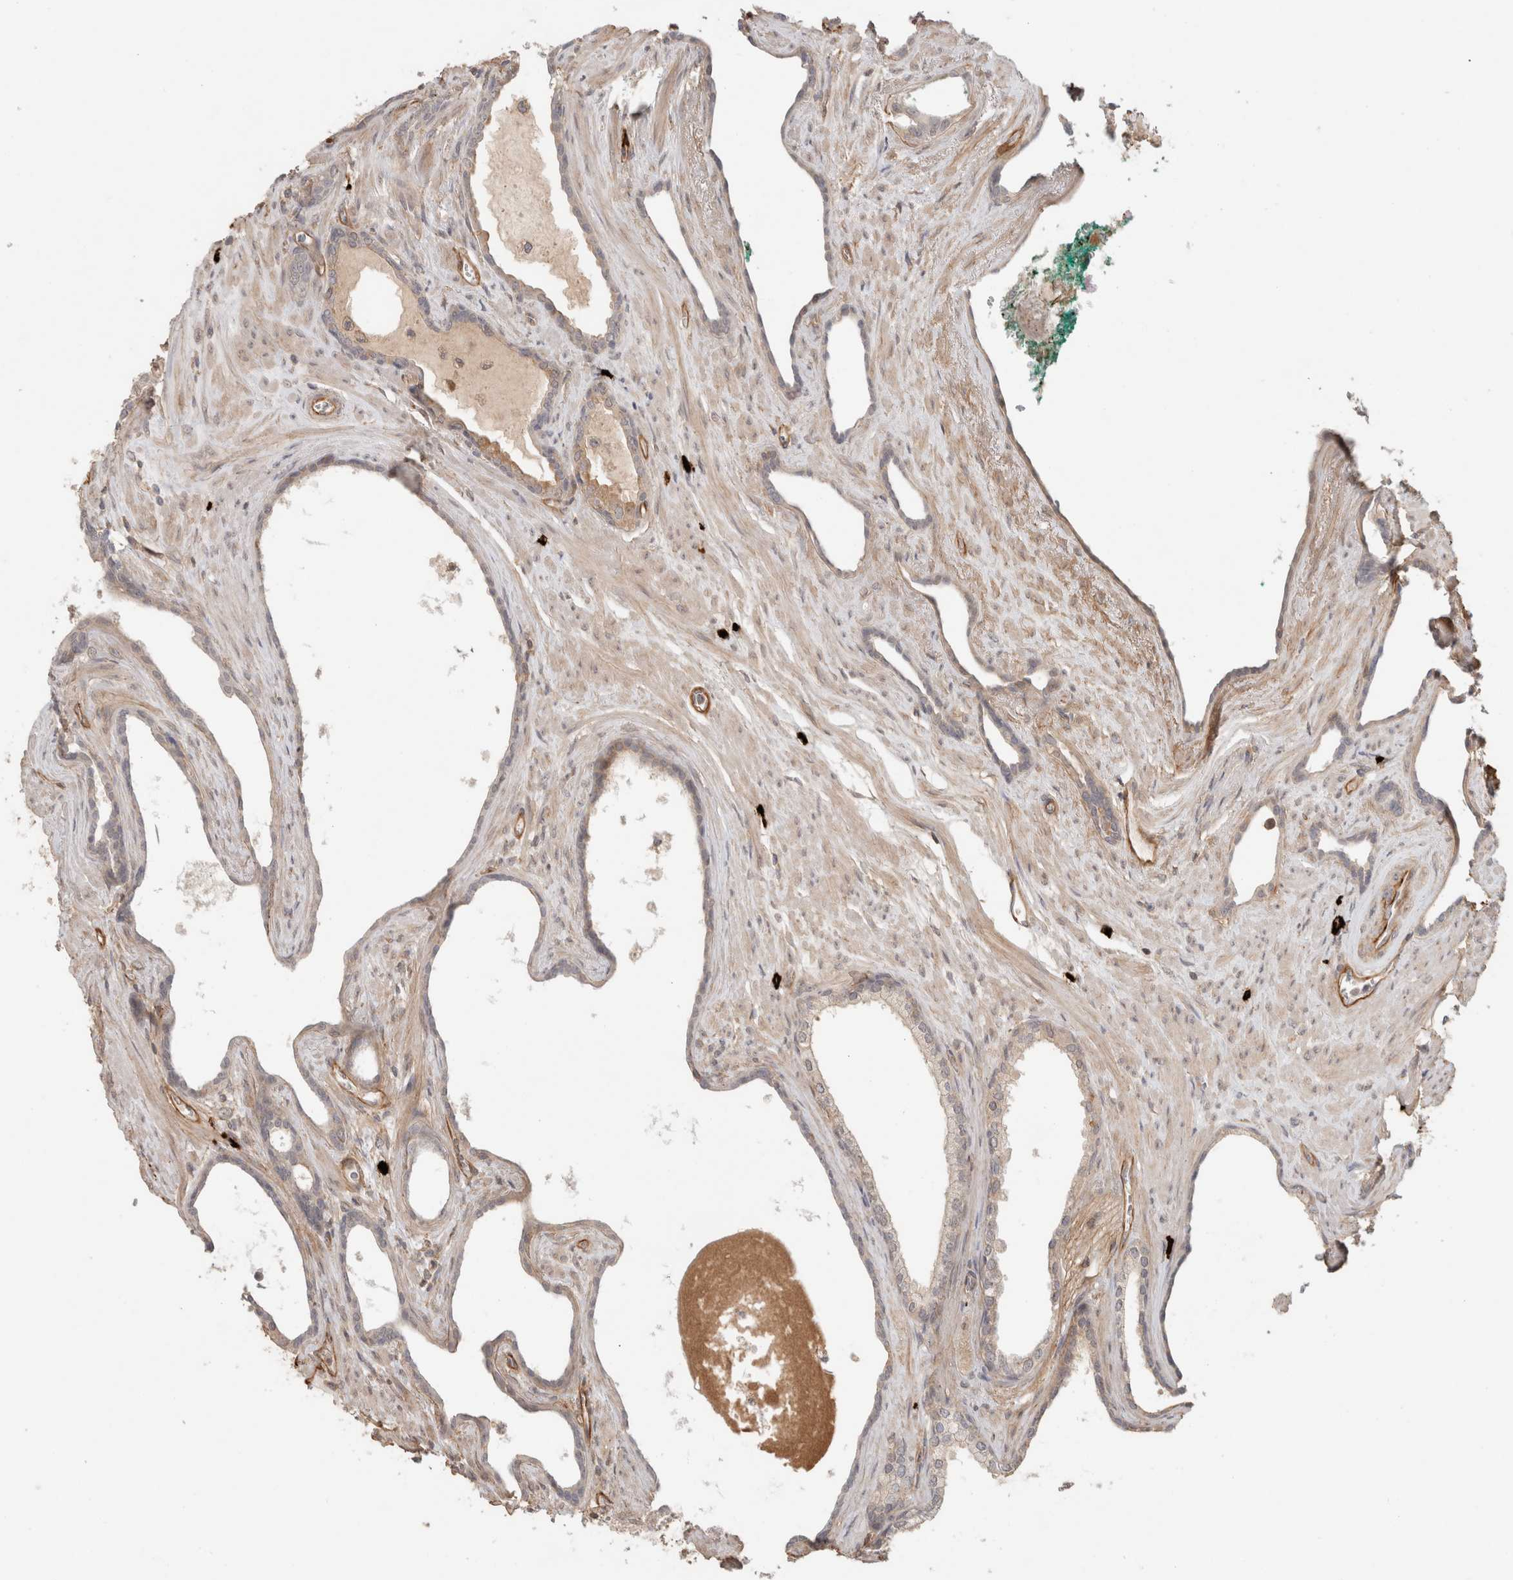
{"staining": {"intensity": "negative", "quantity": "none", "location": "none"}, "tissue": "prostate cancer", "cell_type": "Tumor cells", "image_type": "cancer", "snomed": [{"axis": "morphology", "description": "Adenocarcinoma, Low grade"}, {"axis": "topography", "description": "Prostate"}], "caption": "Tumor cells show no significant staining in prostate cancer (adenocarcinoma (low-grade)). (Immunohistochemistry, brightfield microscopy, high magnification).", "gene": "HSPG2", "patient": {"sex": "male", "age": 70}}